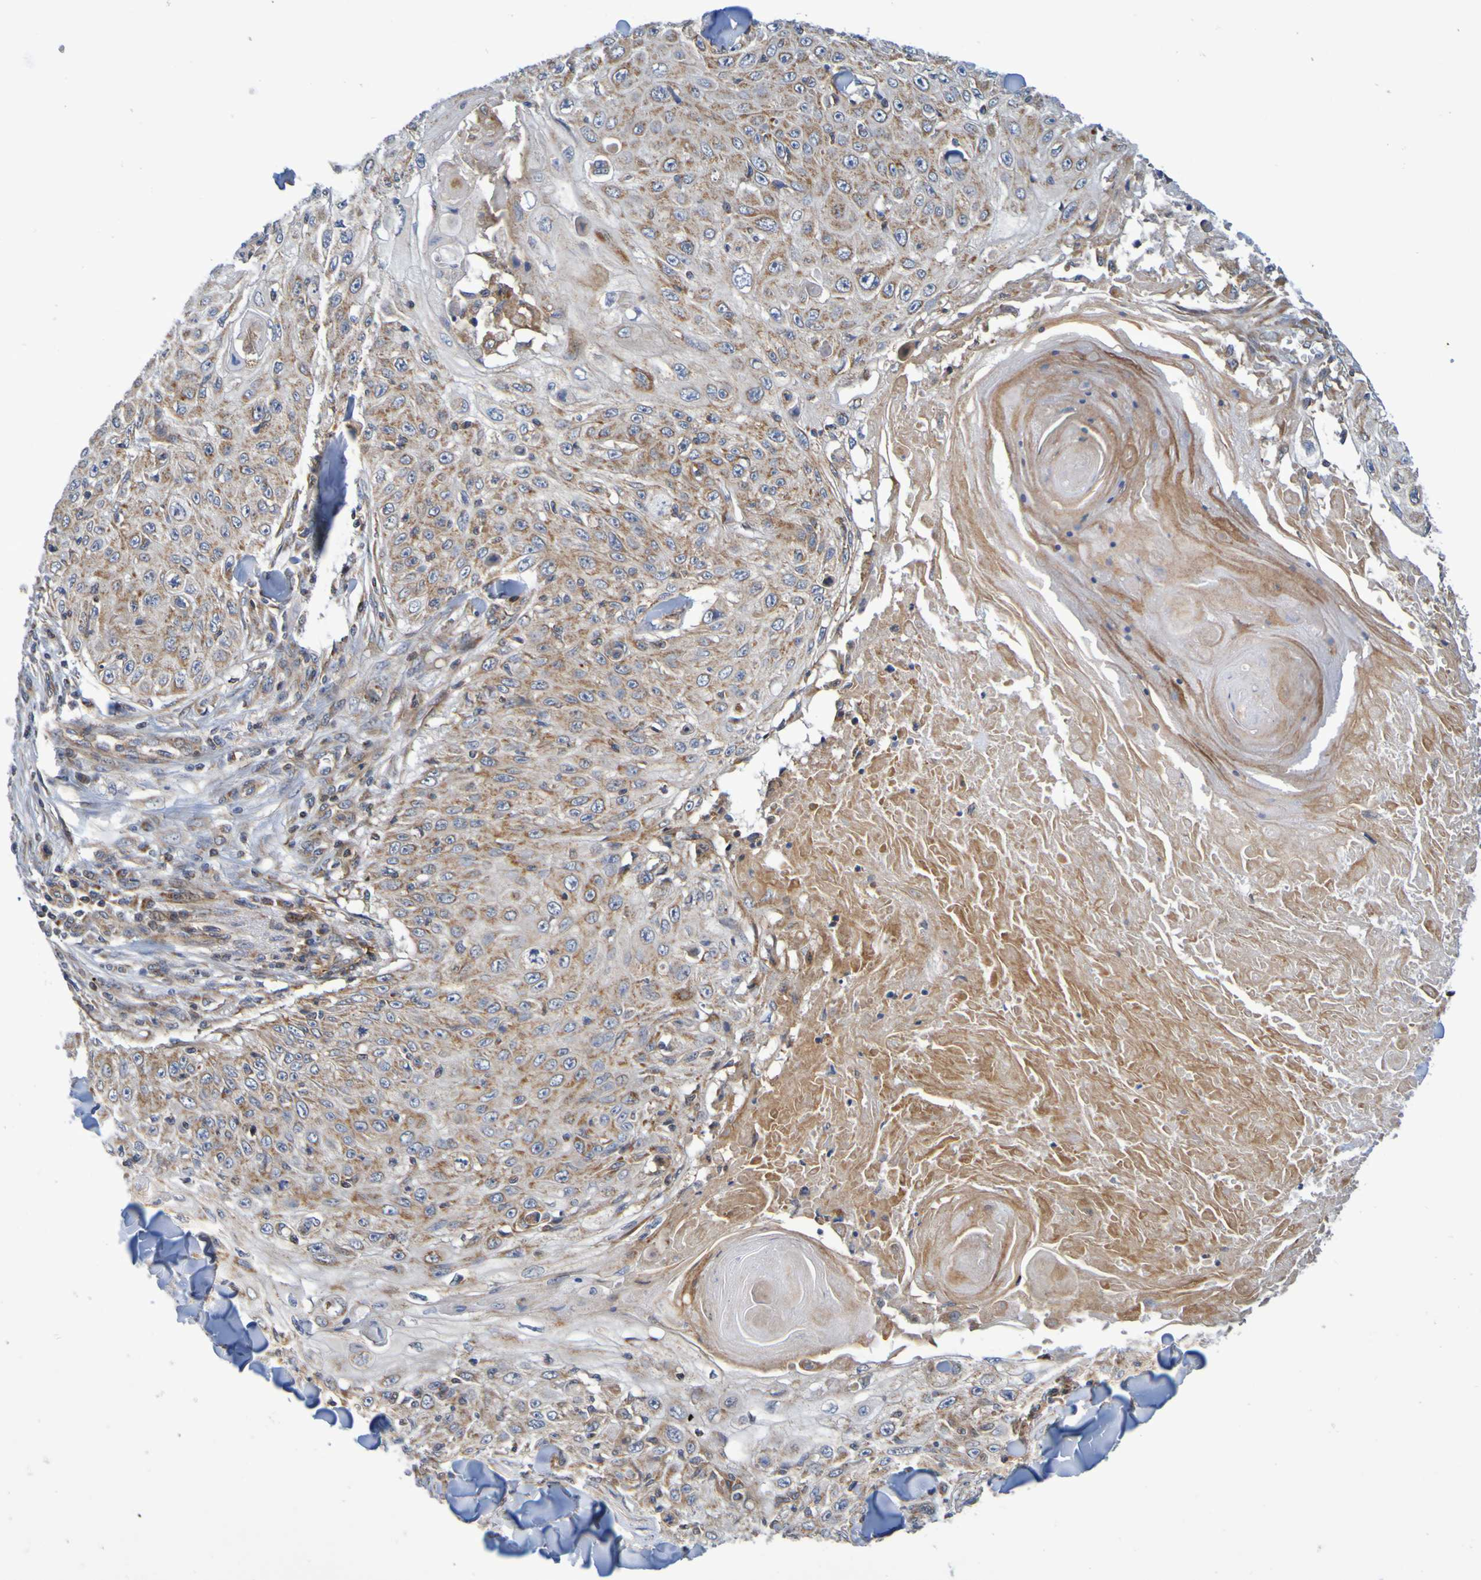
{"staining": {"intensity": "moderate", "quantity": ">75%", "location": "cytoplasmic/membranous"}, "tissue": "skin cancer", "cell_type": "Tumor cells", "image_type": "cancer", "snomed": [{"axis": "morphology", "description": "Squamous cell carcinoma, NOS"}, {"axis": "topography", "description": "Skin"}], "caption": "Protein expression analysis of skin squamous cell carcinoma exhibits moderate cytoplasmic/membranous staining in about >75% of tumor cells.", "gene": "CCDC51", "patient": {"sex": "male", "age": 86}}